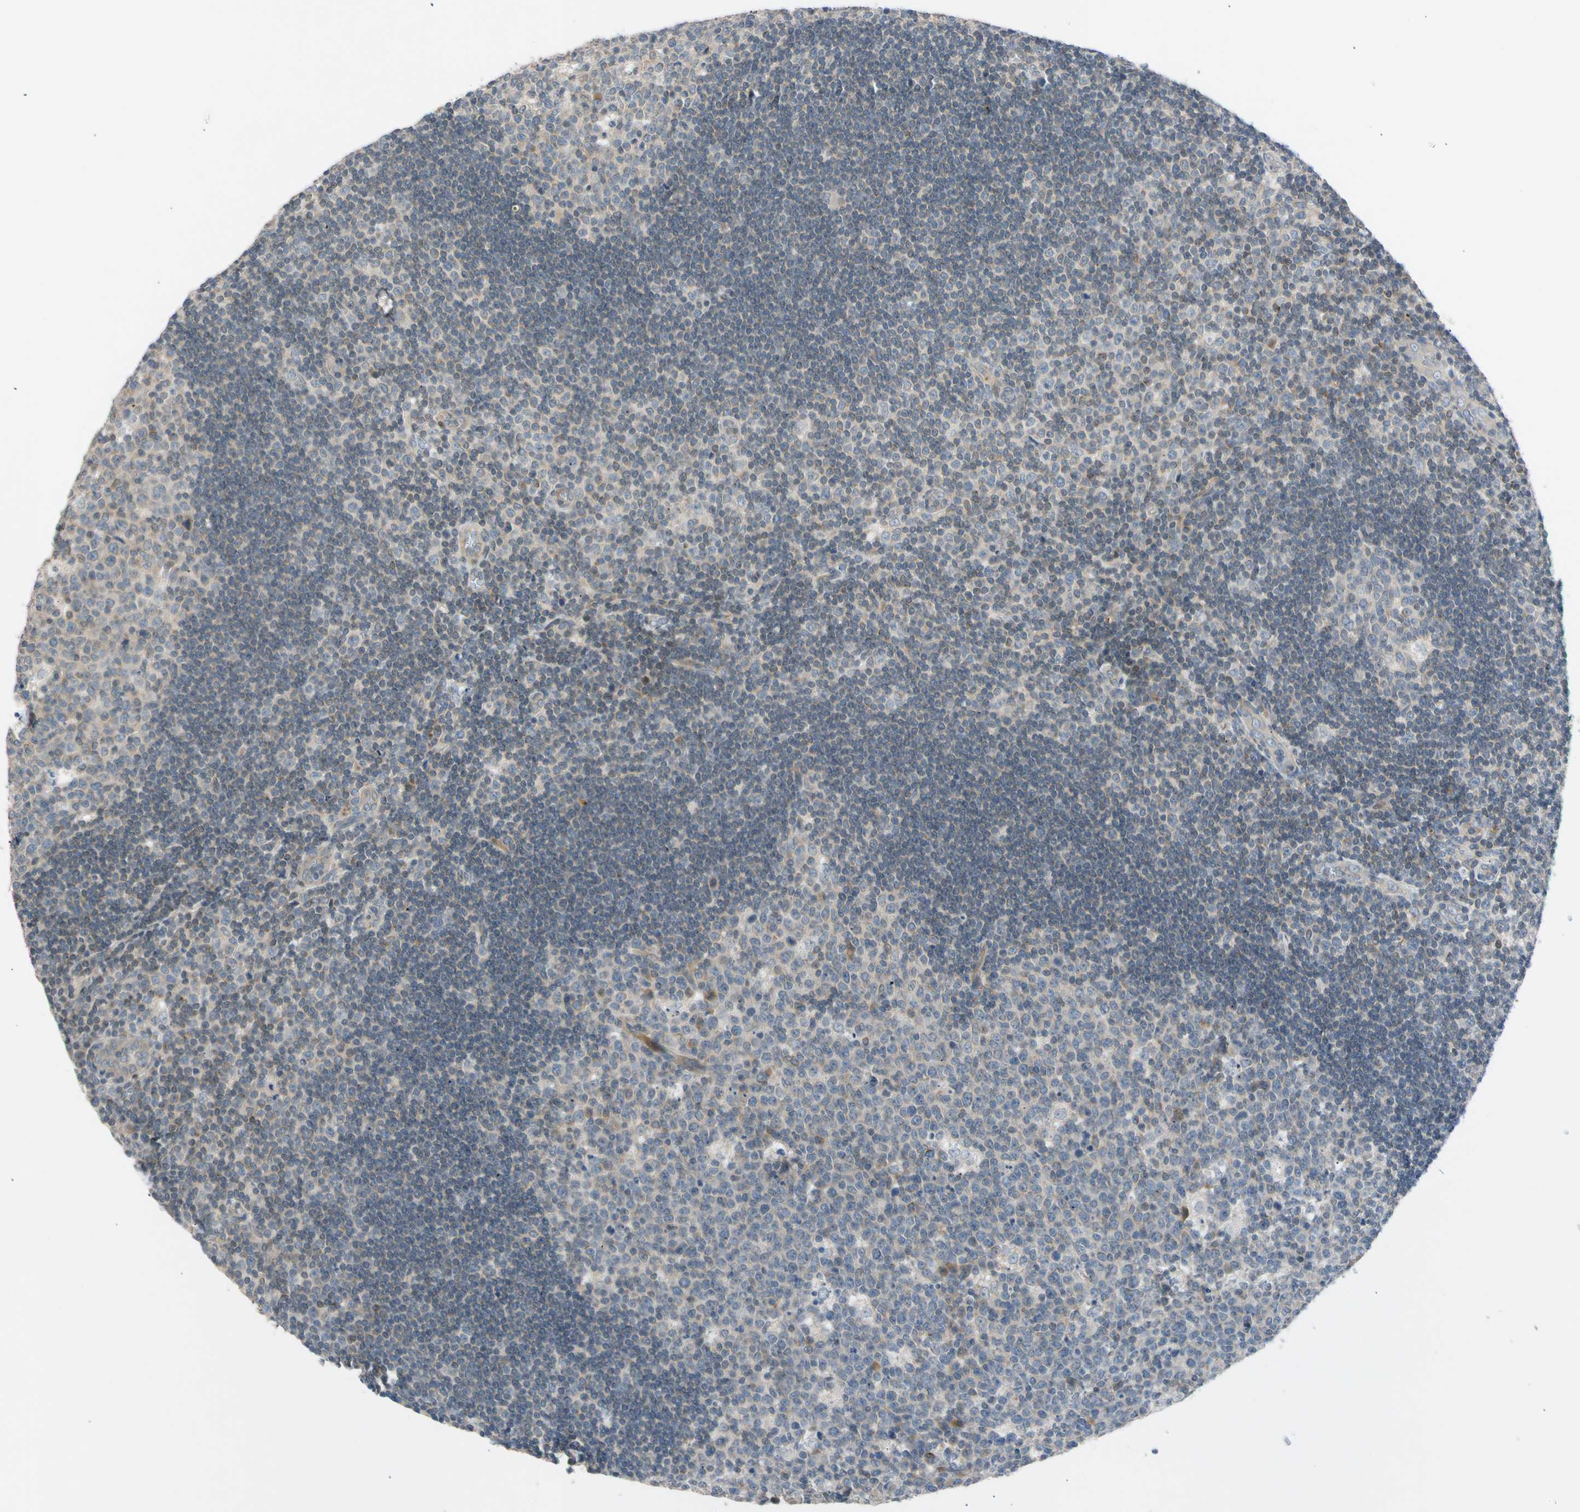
{"staining": {"intensity": "moderate", "quantity": "<25%", "location": "cytoplasmic/membranous"}, "tissue": "lymph node", "cell_type": "Germinal center cells", "image_type": "normal", "snomed": [{"axis": "morphology", "description": "Normal tissue, NOS"}, {"axis": "topography", "description": "Lymph node"}, {"axis": "topography", "description": "Salivary gland"}], "caption": "Lymph node stained with DAB immunohistochemistry displays low levels of moderate cytoplasmic/membranous expression in approximately <25% of germinal center cells.", "gene": "CNST", "patient": {"sex": "male", "age": 8}}